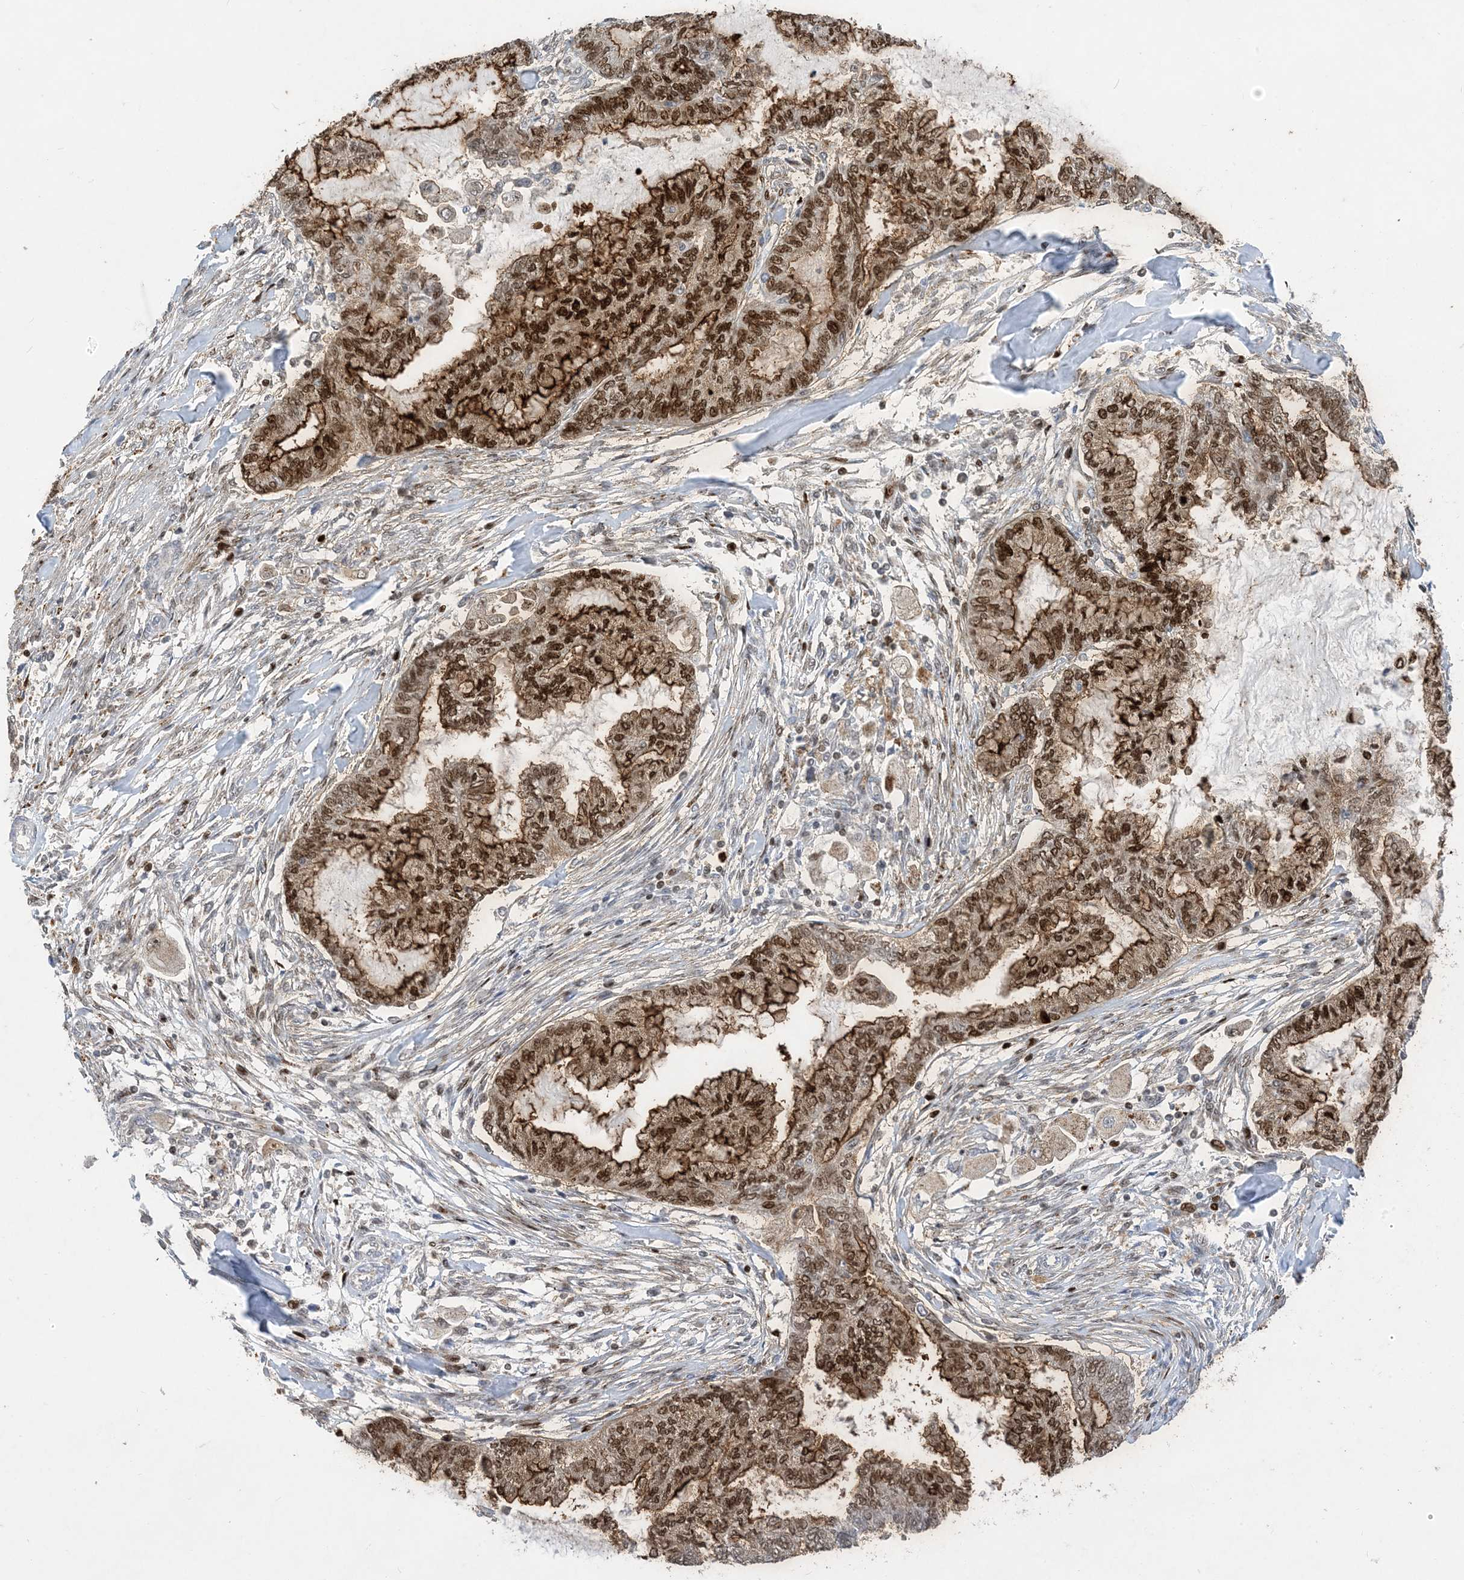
{"staining": {"intensity": "strong", "quantity": ">75%", "location": "cytoplasmic/membranous,nuclear"}, "tissue": "endometrial cancer", "cell_type": "Tumor cells", "image_type": "cancer", "snomed": [{"axis": "morphology", "description": "Adenocarcinoma, NOS"}, {"axis": "topography", "description": "Endometrium"}], "caption": "IHC (DAB (3,3'-diaminobenzidine)) staining of endometrial adenocarcinoma demonstrates strong cytoplasmic/membranous and nuclear protein staining in about >75% of tumor cells. The staining was performed using DAB (3,3'-diaminobenzidine) to visualize the protein expression in brown, while the nuclei were stained in blue with hematoxylin (Magnification: 20x).", "gene": "SLC25A53", "patient": {"sex": "female", "age": 86}}